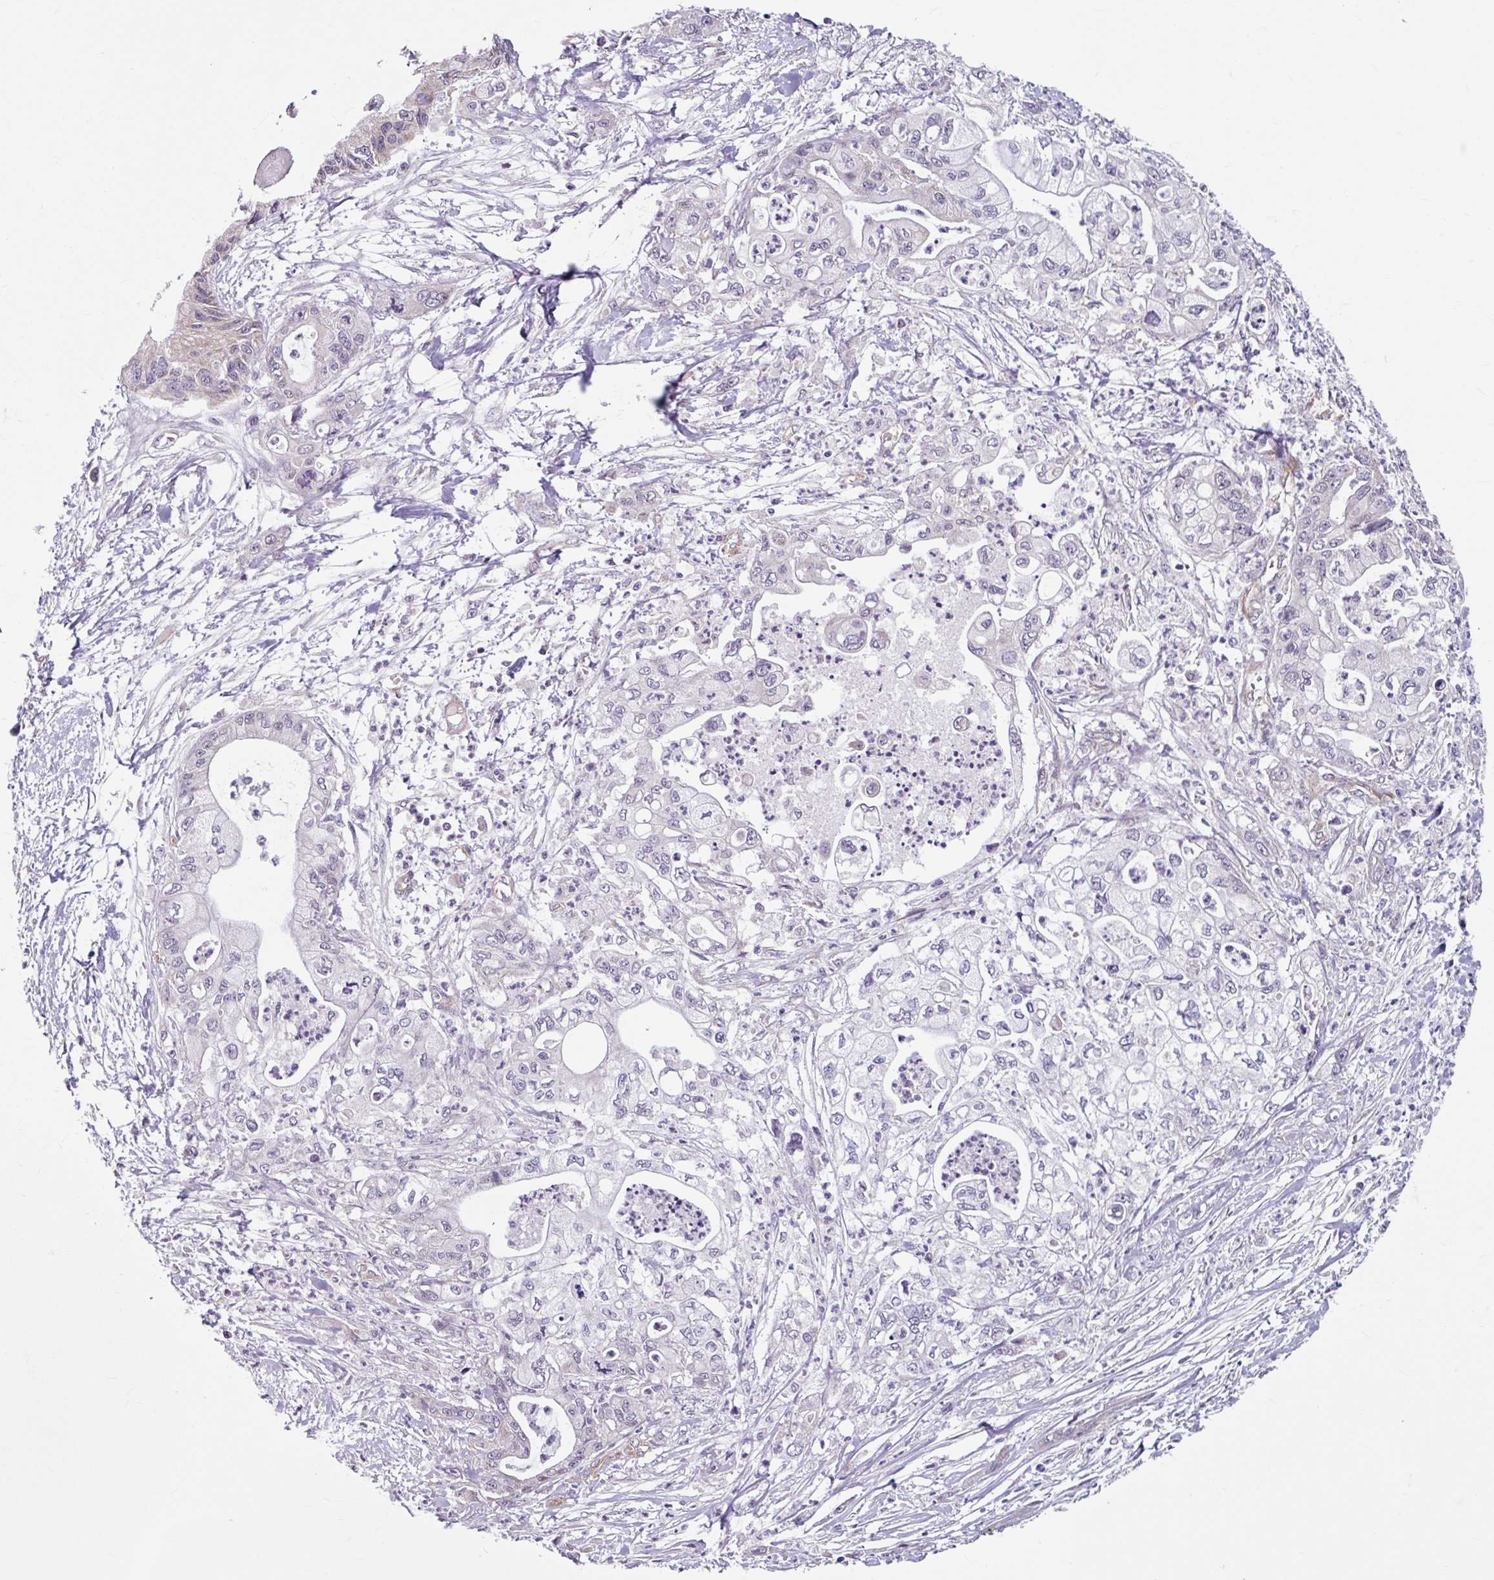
{"staining": {"intensity": "negative", "quantity": "none", "location": "none"}, "tissue": "pancreatic cancer", "cell_type": "Tumor cells", "image_type": "cancer", "snomed": [{"axis": "morphology", "description": "Adenocarcinoma, NOS"}, {"axis": "topography", "description": "Pancreas"}], "caption": "Immunohistochemical staining of human adenocarcinoma (pancreatic) shows no significant staining in tumor cells.", "gene": "DAAM2", "patient": {"sex": "male", "age": 61}}